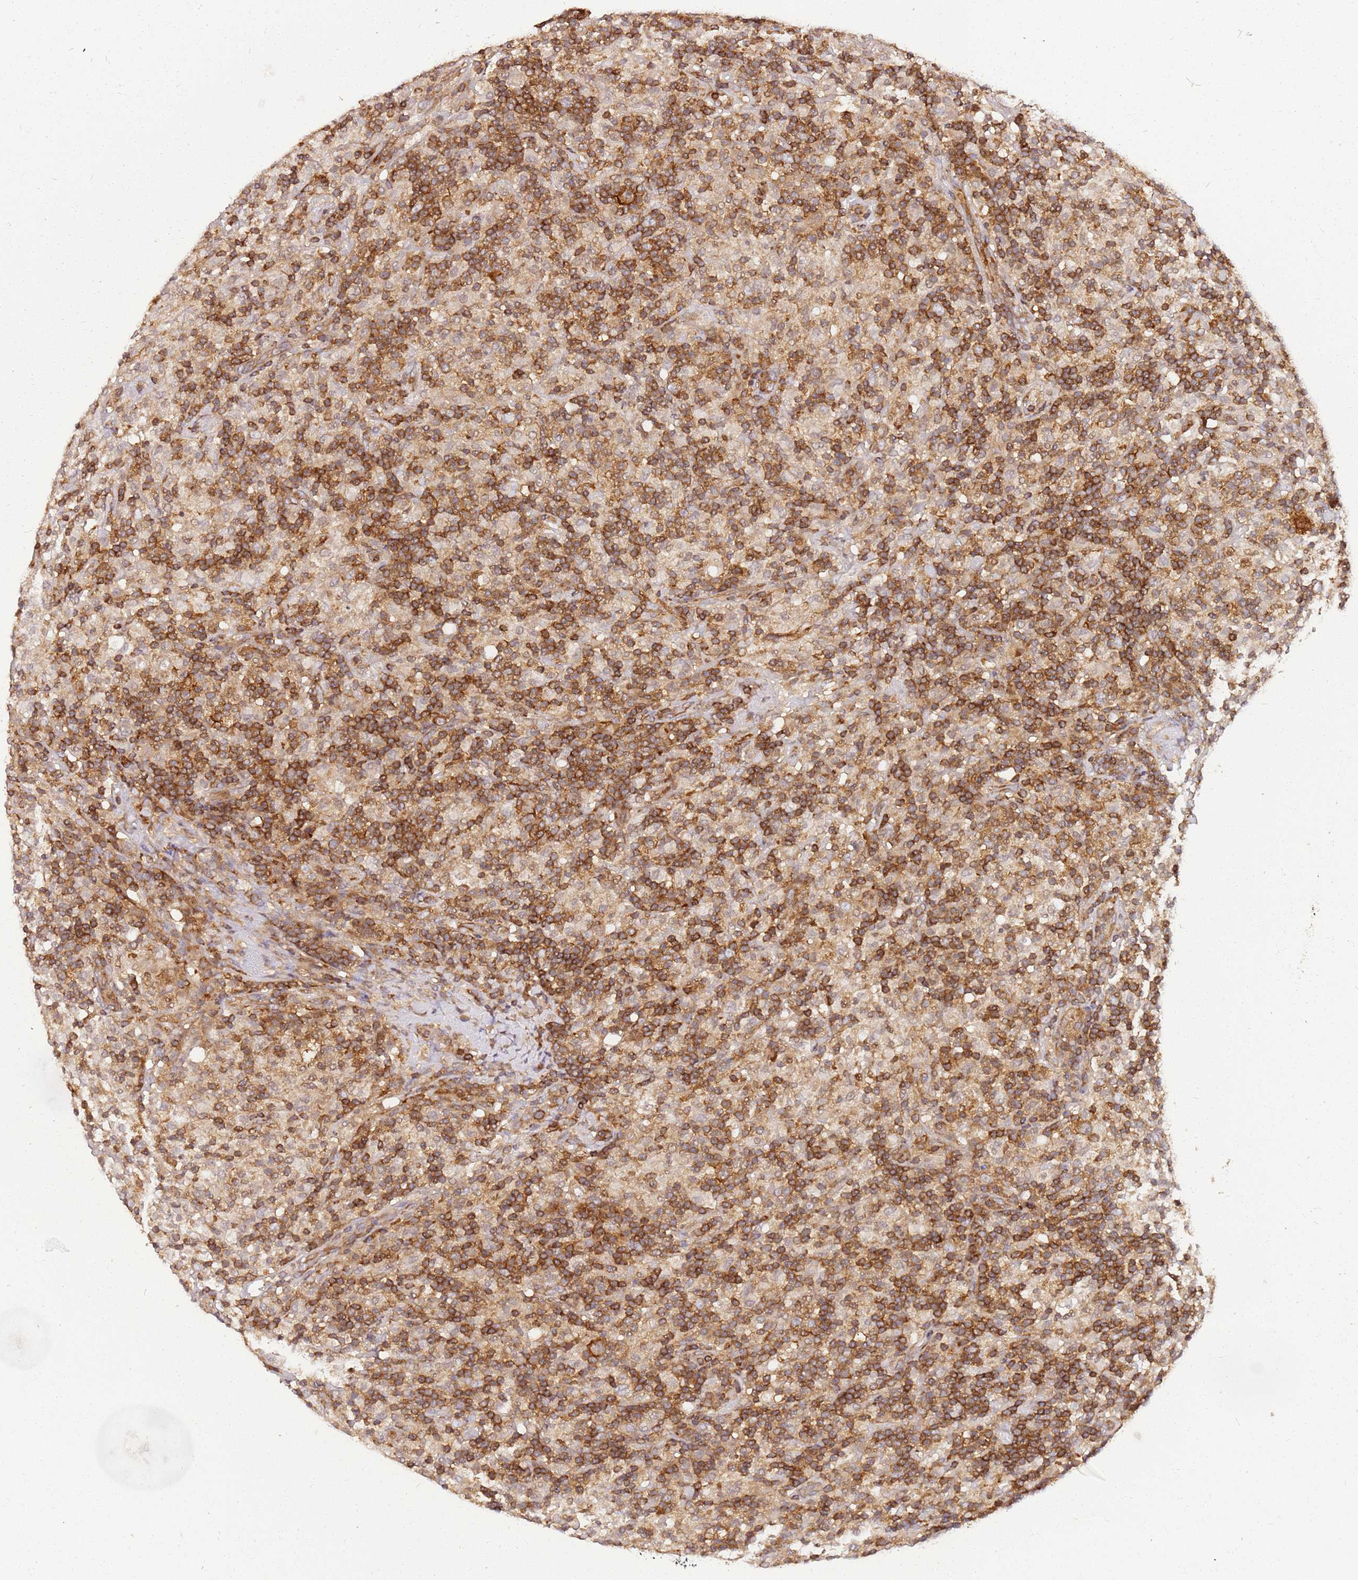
{"staining": {"intensity": "moderate", "quantity": "25%-75%", "location": "cytoplasmic/membranous"}, "tissue": "lymphoma", "cell_type": "Tumor cells", "image_type": "cancer", "snomed": [{"axis": "morphology", "description": "Hodgkin's disease, NOS"}, {"axis": "topography", "description": "Lymph node"}], "caption": "Protein expression analysis of lymphoma reveals moderate cytoplasmic/membranous positivity in about 25%-75% of tumor cells. The protein is stained brown, and the nuclei are stained in blue (DAB (3,3'-diaminobenzidine) IHC with brightfield microscopy, high magnification).", "gene": "PIH1D1", "patient": {"sex": "male", "age": 70}}